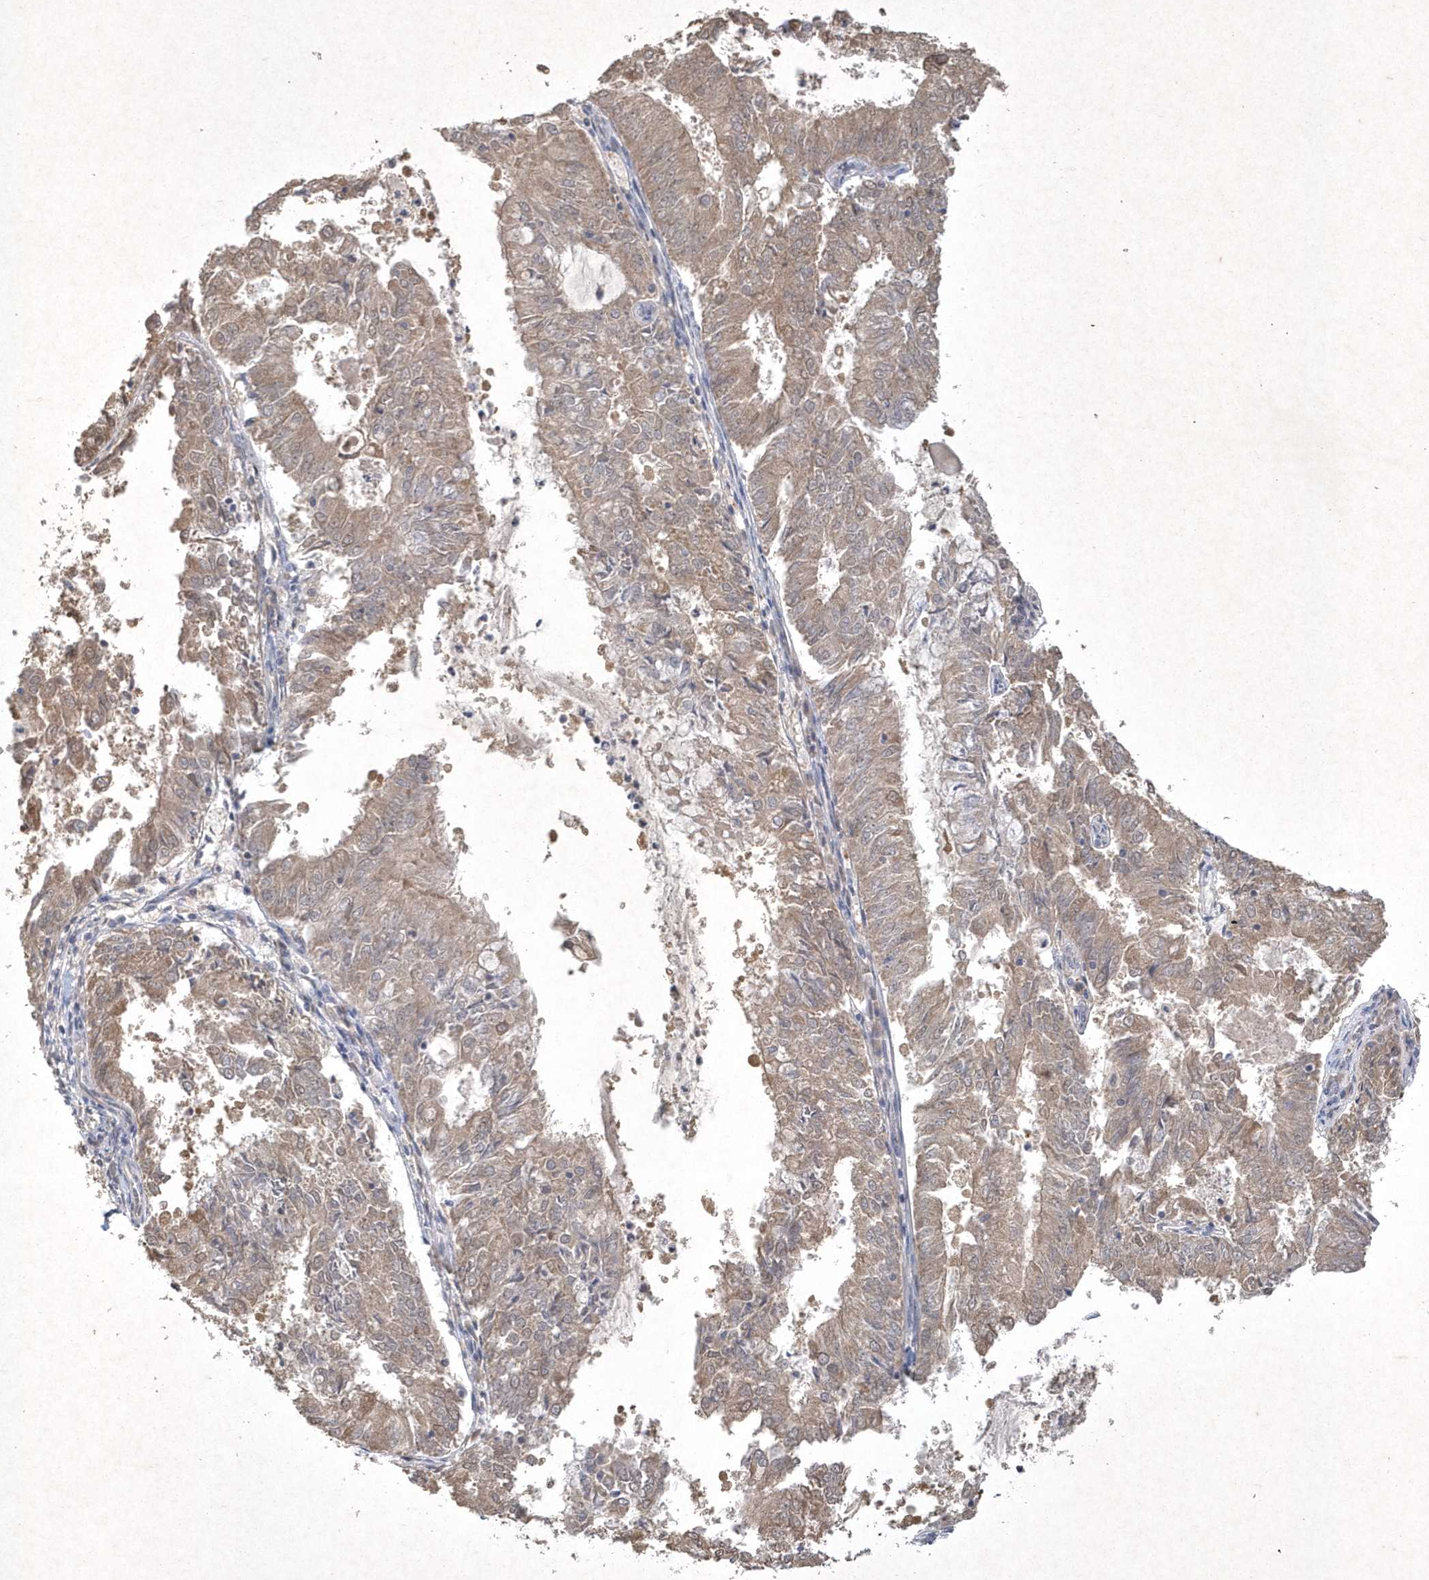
{"staining": {"intensity": "weak", "quantity": "25%-75%", "location": "cytoplasmic/membranous"}, "tissue": "endometrial cancer", "cell_type": "Tumor cells", "image_type": "cancer", "snomed": [{"axis": "morphology", "description": "Adenocarcinoma, NOS"}, {"axis": "topography", "description": "Endometrium"}], "caption": "This photomicrograph displays endometrial adenocarcinoma stained with IHC to label a protein in brown. The cytoplasmic/membranous of tumor cells show weak positivity for the protein. Nuclei are counter-stained blue.", "gene": "AKR7A2", "patient": {"sex": "female", "age": 57}}